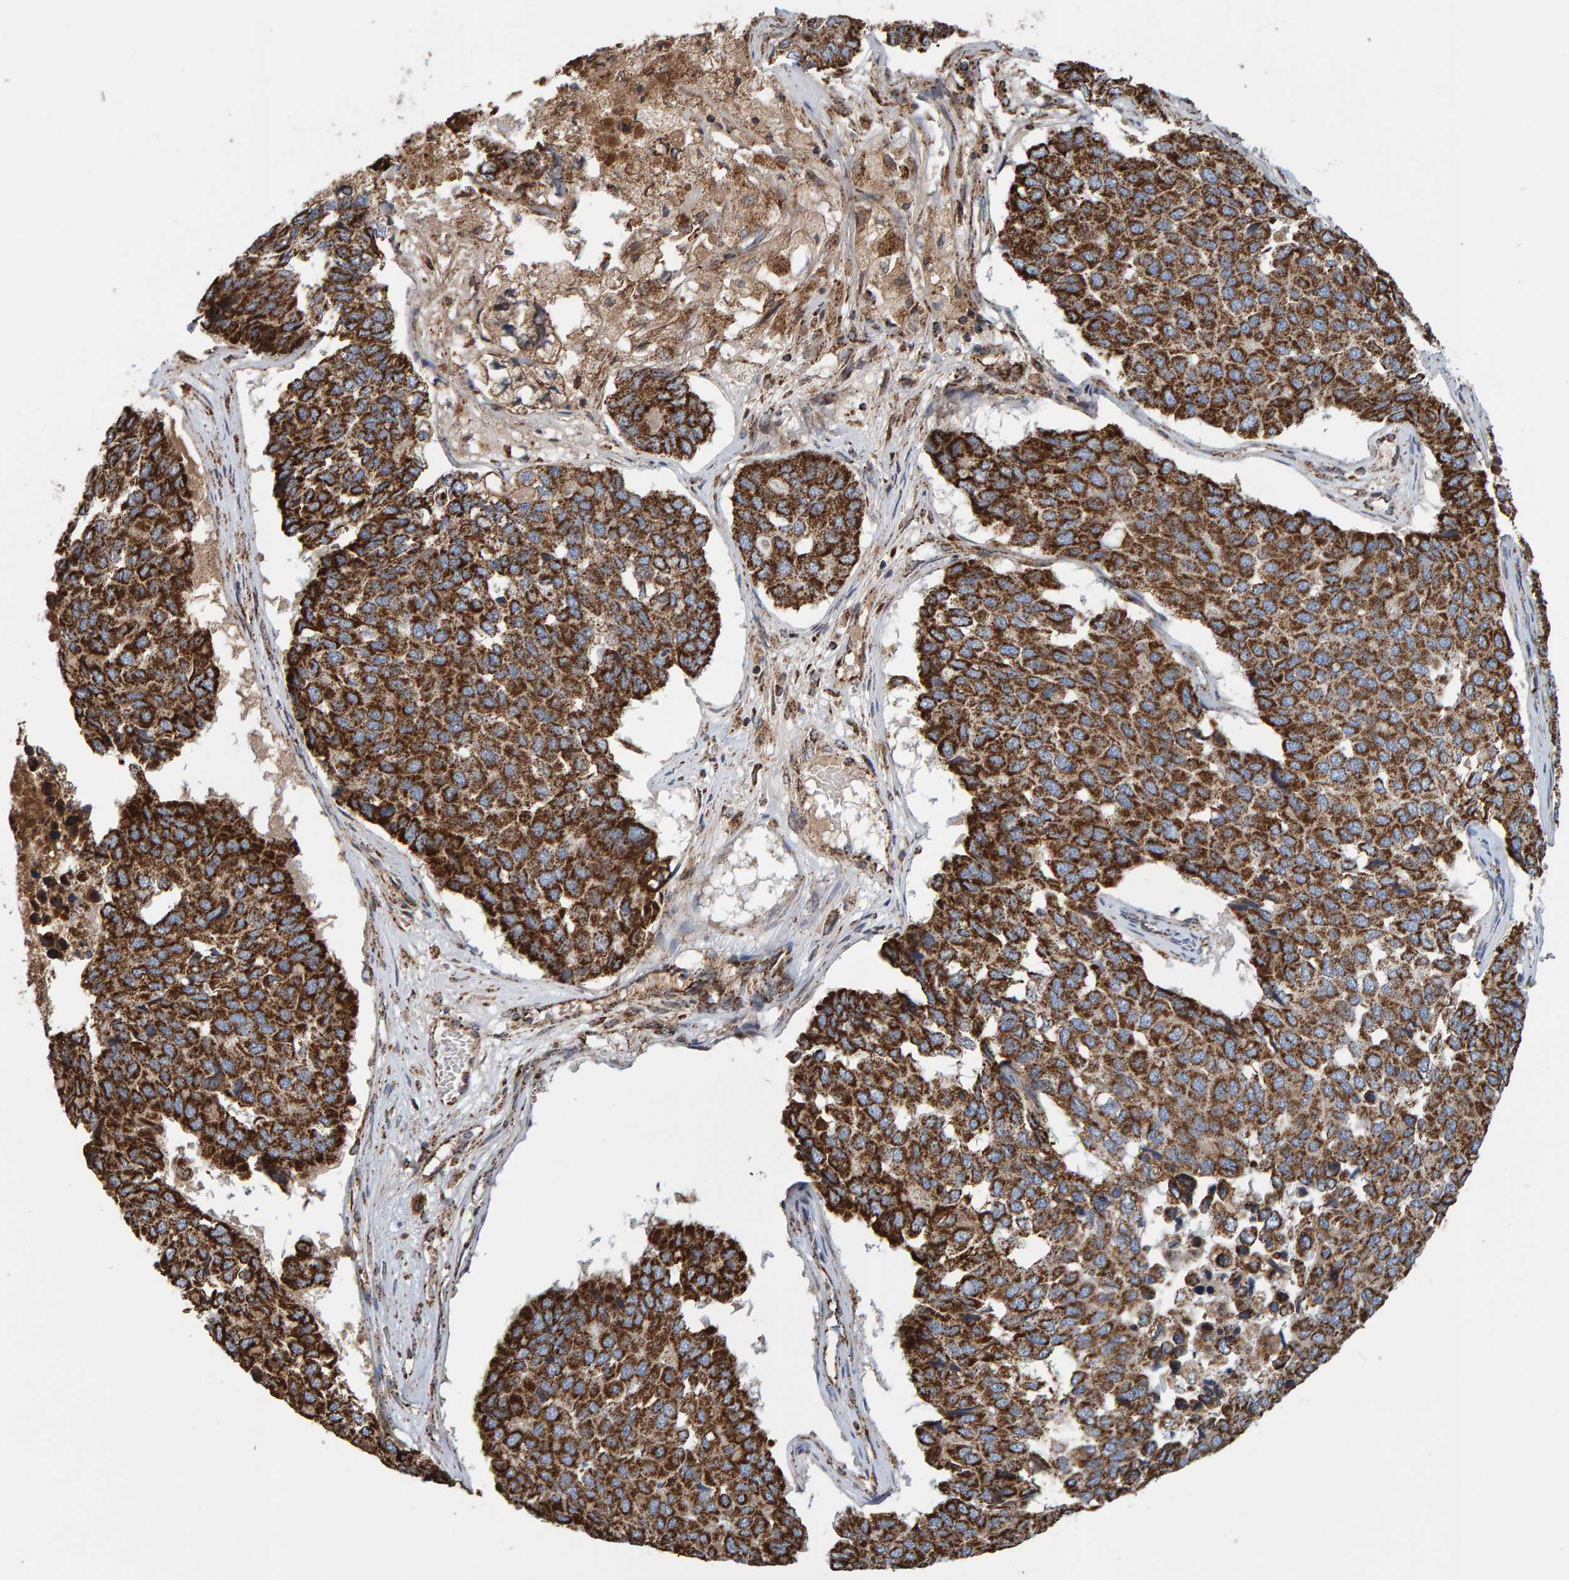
{"staining": {"intensity": "strong", "quantity": "25%-75%", "location": "cytoplasmic/membranous"}, "tissue": "pancreatic cancer", "cell_type": "Tumor cells", "image_type": "cancer", "snomed": [{"axis": "morphology", "description": "Adenocarcinoma, NOS"}, {"axis": "topography", "description": "Pancreas"}], "caption": "Protein expression analysis of human pancreatic cancer reveals strong cytoplasmic/membranous staining in about 25%-75% of tumor cells.", "gene": "MRPL45", "patient": {"sex": "male", "age": 50}}